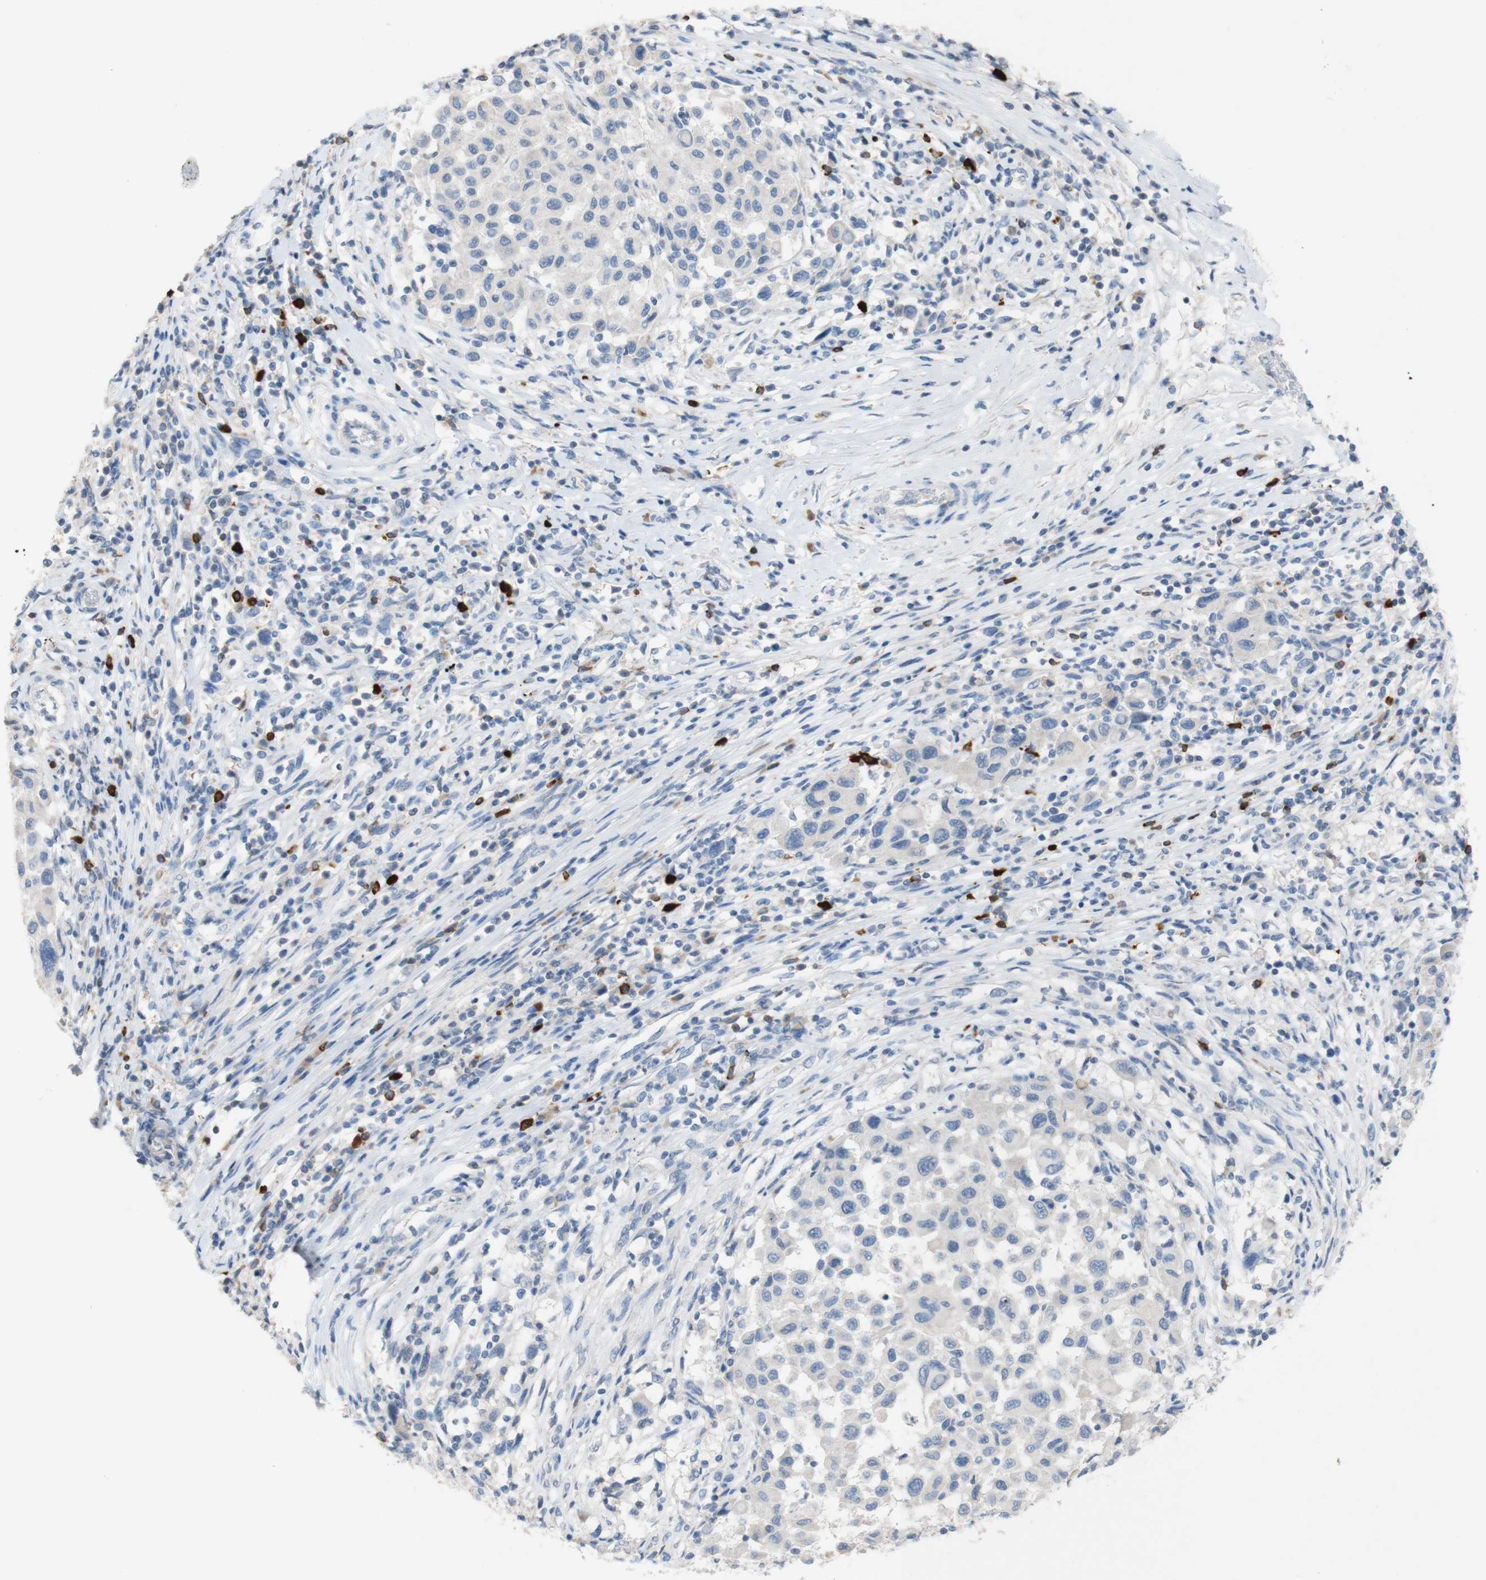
{"staining": {"intensity": "negative", "quantity": "none", "location": "none"}, "tissue": "melanoma", "cell_type": "Tumor cells", "image_type": "cancer", "snomed": [{"axis": "morphology", "description": "Malignant melanoma, Metastatic site"}, {"axis": "topography", "description": "Lymph node"}], "caption": "This is an IHC histopathology image of melanoma. There is no expression in tumor cells.", "gene": "PACSIN1", "patient": {"sex": "male", "age": 61}}